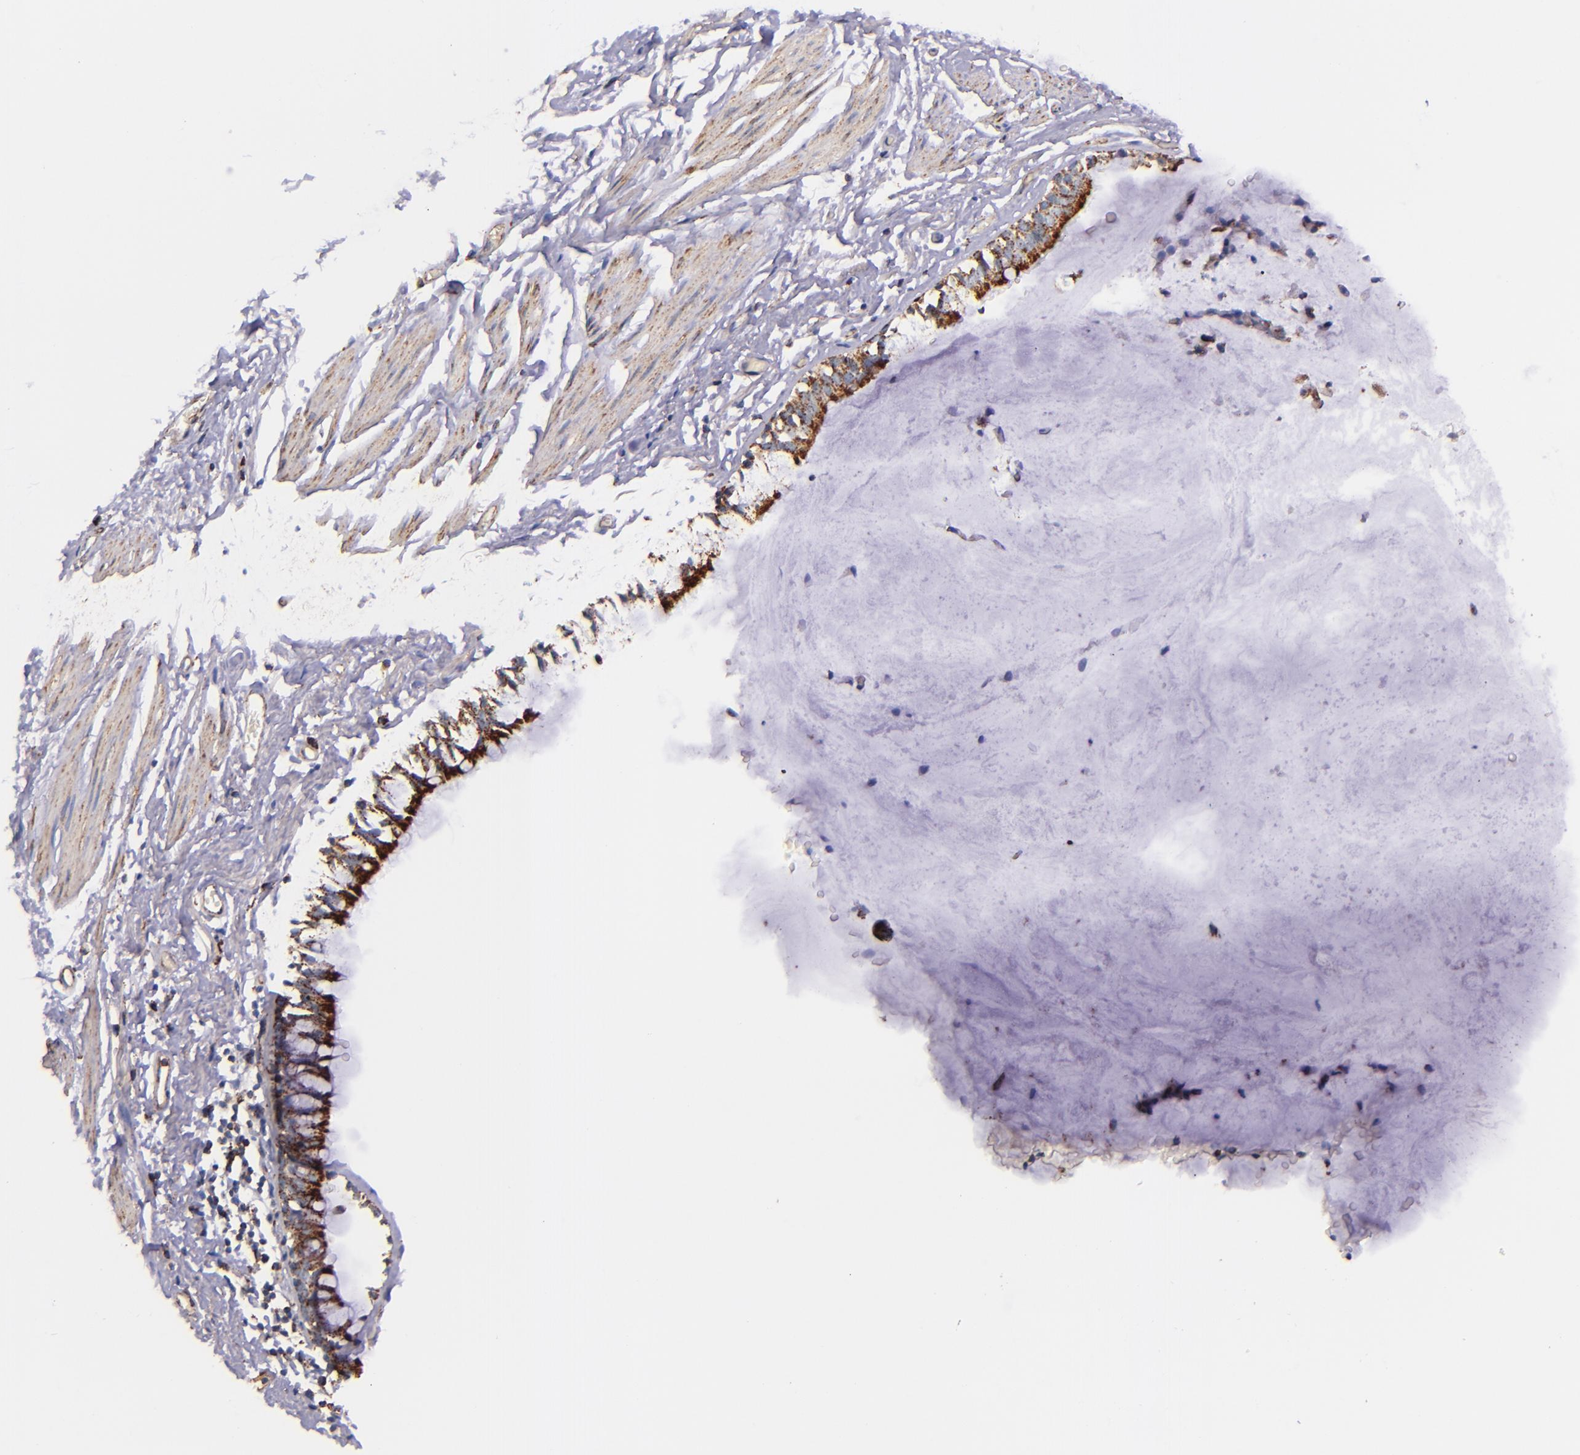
{"staining": {"intensity": "strong", "quantity": ">75%", "location": "cytoplasmic/membranous"}, "tissue": "bronchus", "cell_type": "Respiratory epithelial cells", "image_type": "normal", "snomed": [{"axis": "morphology", "description": "Normal tissue, NOS"}, {"axis": "topography", "description": "Lymph node of abdomen"}, {"axis": "topography", "description": "Lymph node of pelvis"}], "caption": "The image displays immunohistochemical staining of benign bronchus. There is strong cytoplasmic/membranous expression is seen in about >75% of respiratory epithelial cells. The staining was performed using DAB, with brown indicating positive protein expression. Nuclei are stained blue with hematoxylin.", "gene": "IDH3G", "patient": {"sex": "female", "age": 65}}